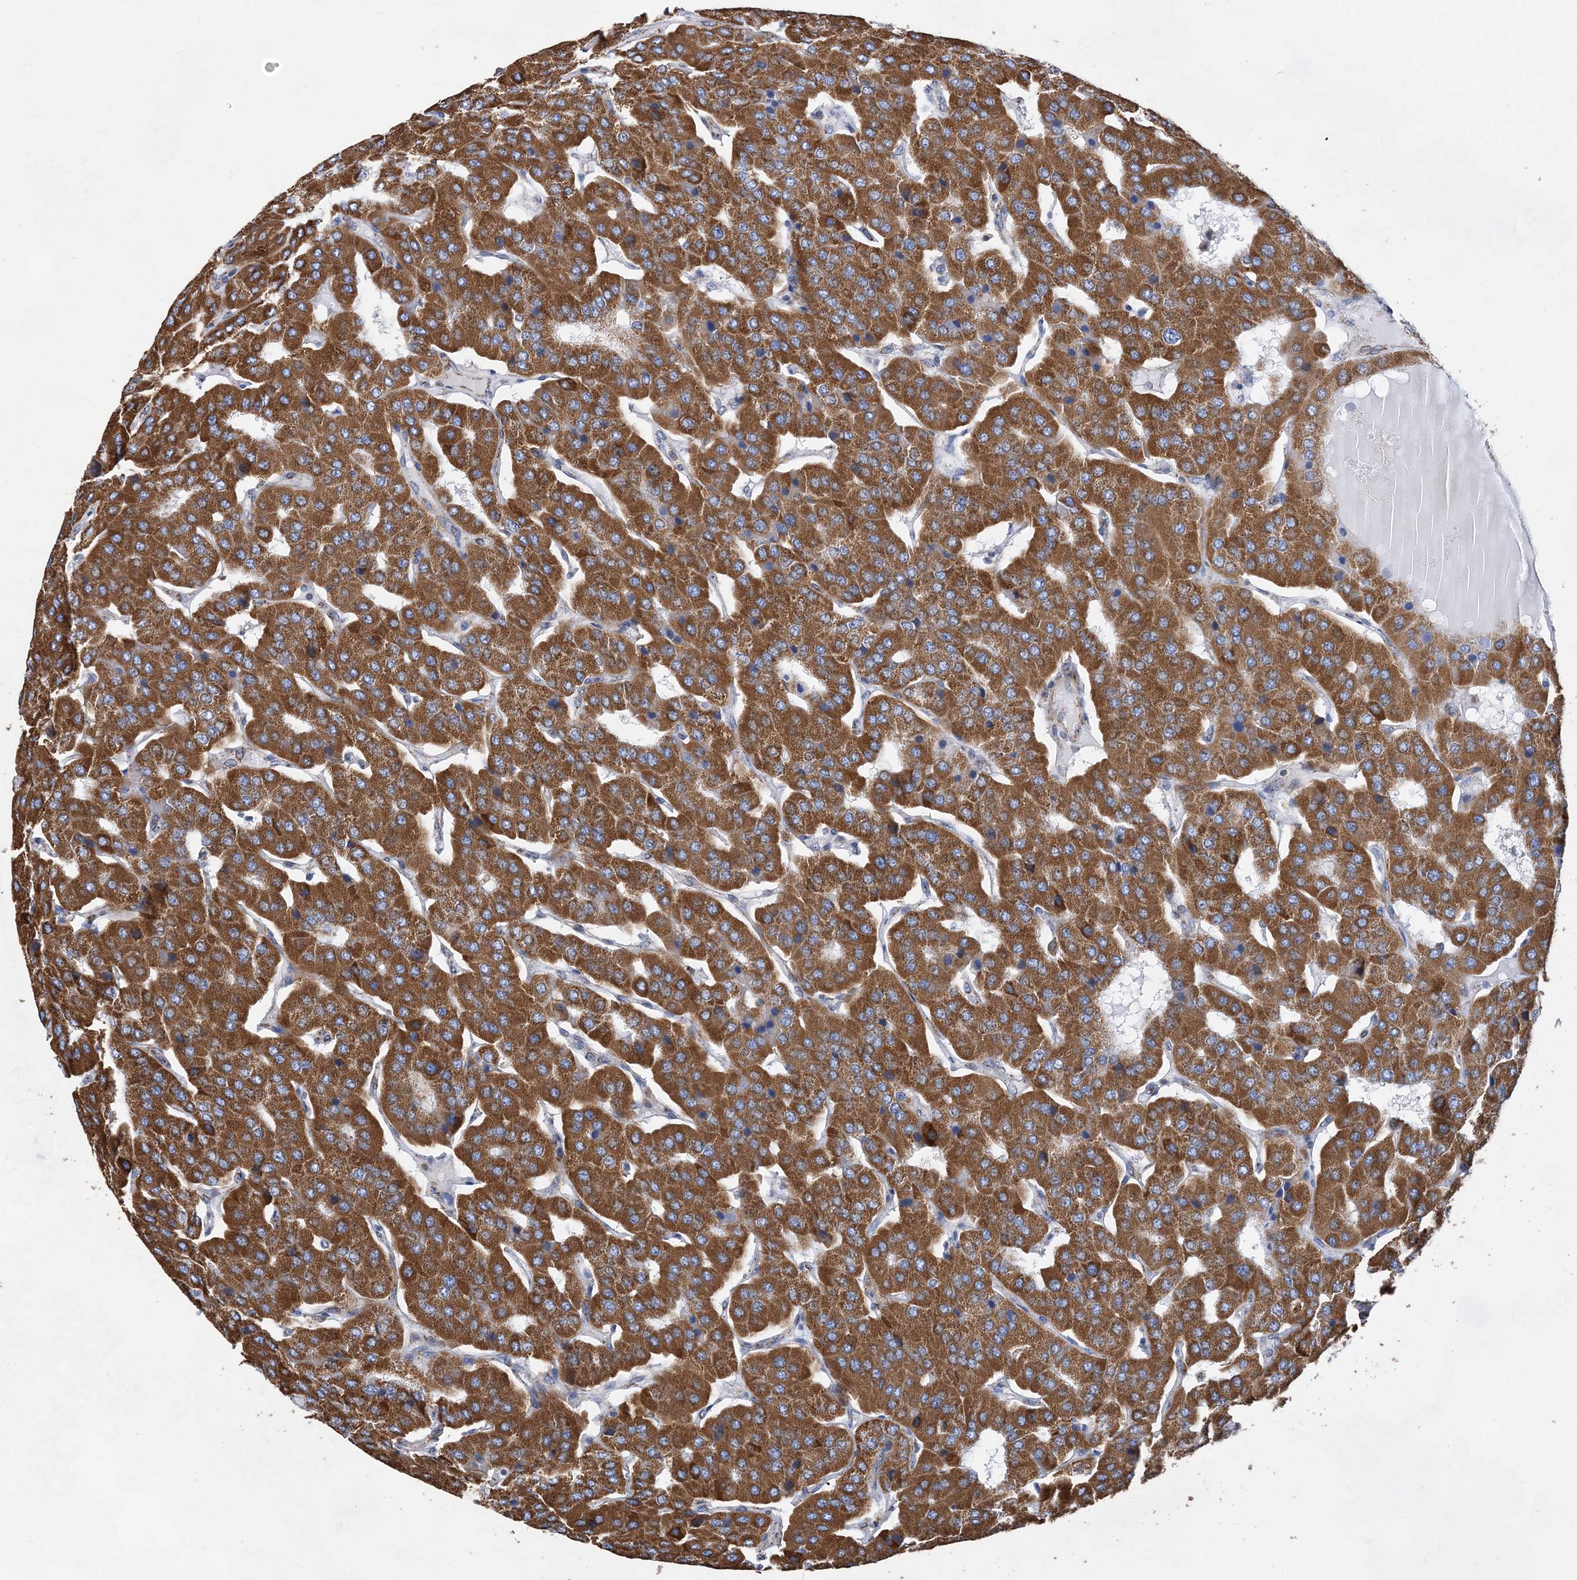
{"staining": {"intensity": "strong", "quantity": ">75%", "location": "cytoplasmic/membranous"}, "tissue": "parathyroid gland", "cell_type": "Glandular cells", "image_type": "normal", "snomed": [{"axis": "morphology", "description": "Normal tissue, NOS"}, {"axis": "morphology", "description": "Adenoma, NOS"}, {"axis": "topography", "description": "Parathyroid gland"}], "caption": "Strong cytoplasmic/membranous staining is identified in approximately >75% of glandular cells in normal parathyroid gland. The protein of interest is stained brown, and the nuclei are stained in blue (DAB (3,3'-diaminobenzidine) IHC with brightfield microscopy, high magnification).", "gene": "ACOT9", "patient": {"sex": "female", "age": 86}}